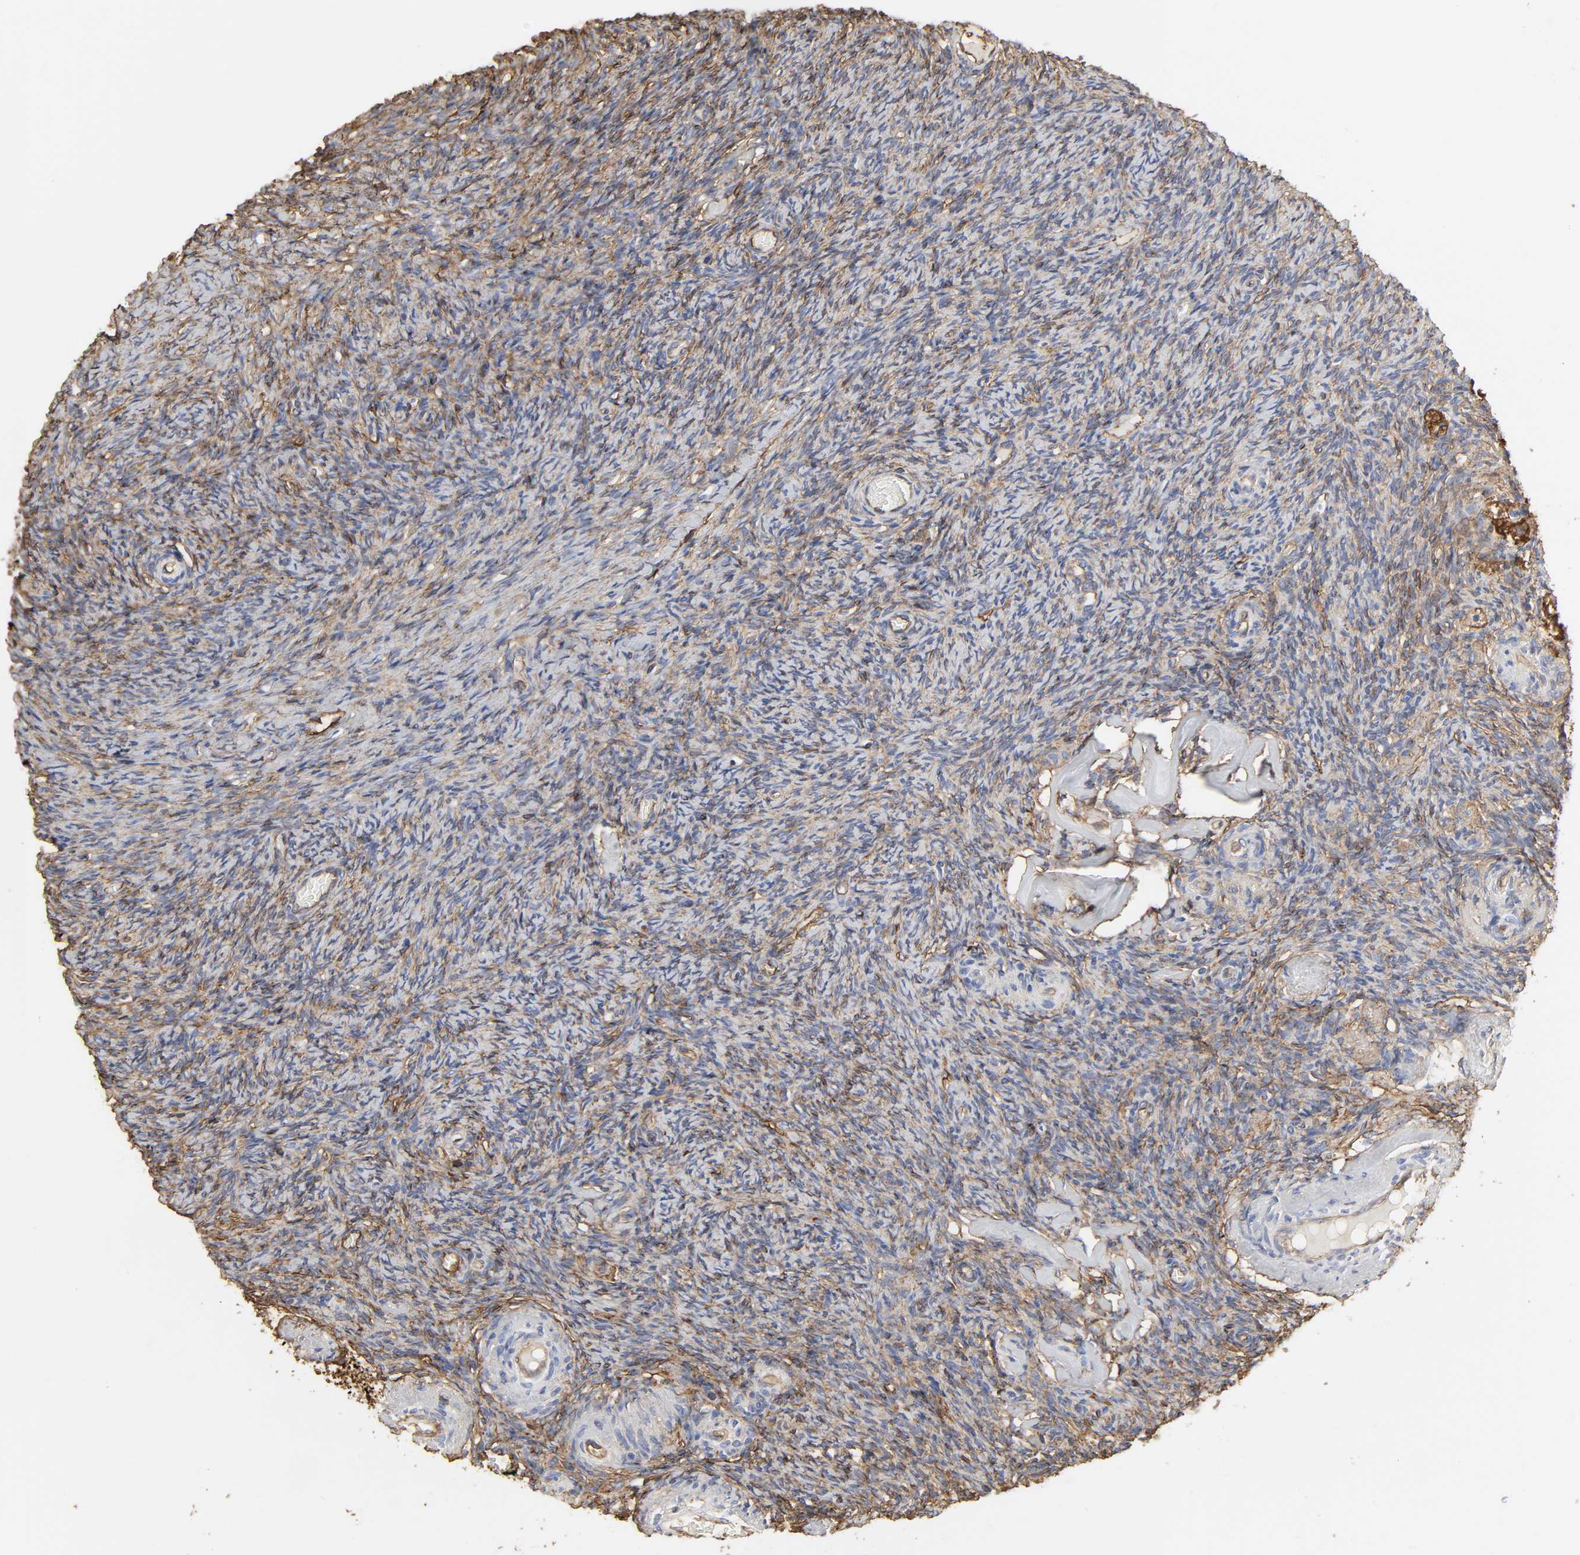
{"staining": {"intensity": "moderate", "quantity": "25%-75%", "location": "cytoplasmic/membranous"}, "tissue": "ovary", "cell_type": "Ovarian stroma cells", "image_type": "normal", "snomed": [{"axis": "morphology", "description": "Normal tissue, NOS"}, {"axis": "topography", "description": "Ovary"}], "caption": "Protein staining demonstrates moderate cytoplasmic/membranous staining in about 25%-75% of ovarian stroma cells in unremarkable ovary. (DAB (3,3'-diaminobenzidine) IHC with brightfield microscopy, high magnification).", "gene": "ANXA2", "patient": {"sex": "female", "age": 60}}